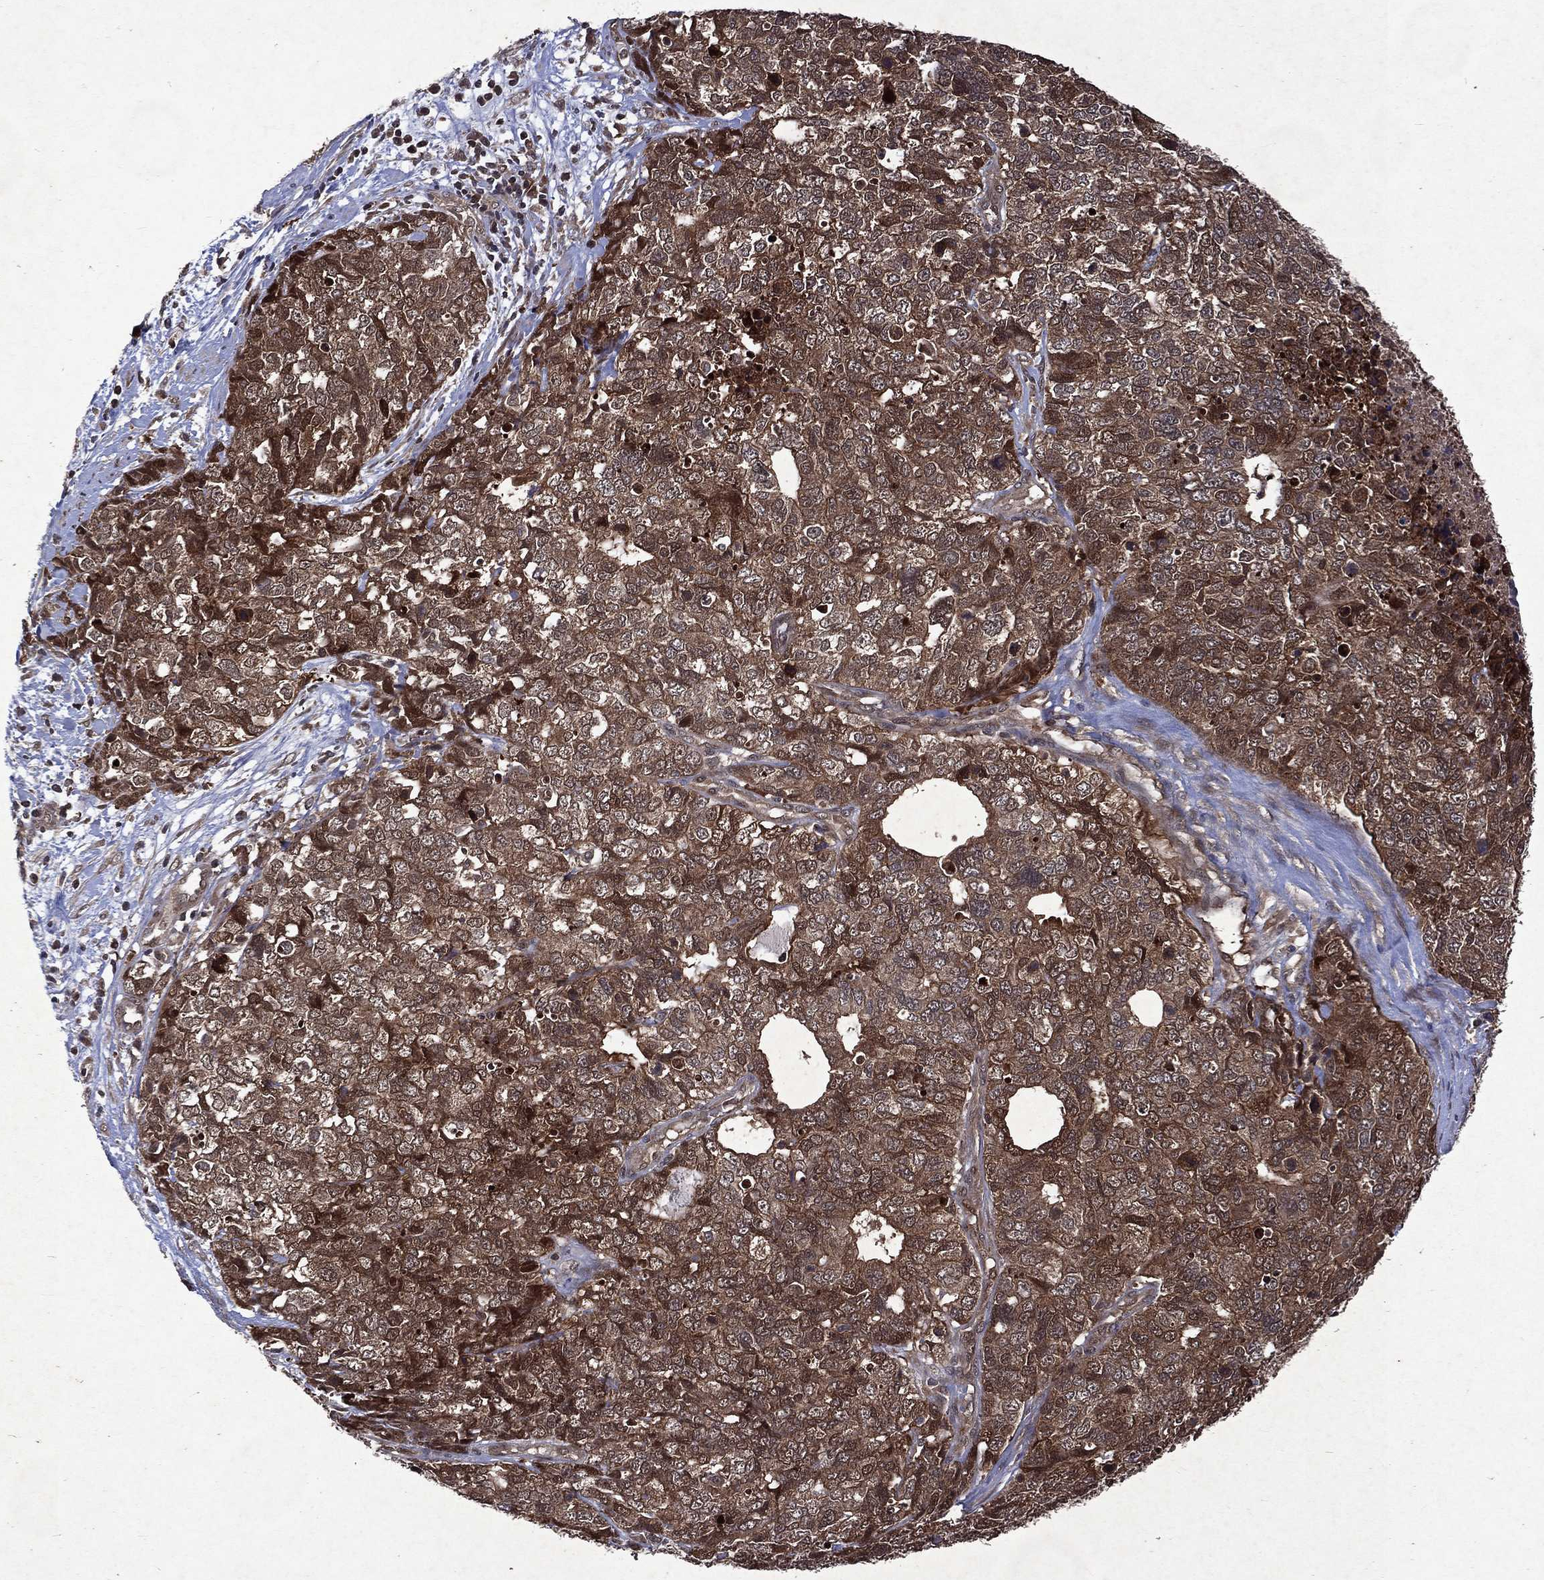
{"staining": {"intensity": "strong", "quantity": ">75%", "location": "cytoplasmic/membranous"}, "tissue": "cervical cancer", "cell_type": "Tumor cells", "image_type": "cancer", "snomed": [{"axis": "morphology", "description": "Squamous cell carcinoma, NOS"}, {"axis": "topography", "description": "Cervix"}], "caption": "Strong cytoplasmic/membranous protein expression is seen in approximately >75% of tumor cells in cervical cancer (squamous cell carcinoma).", "gene": "MTAP", "patient": {"sex": "female", "age": 63}}